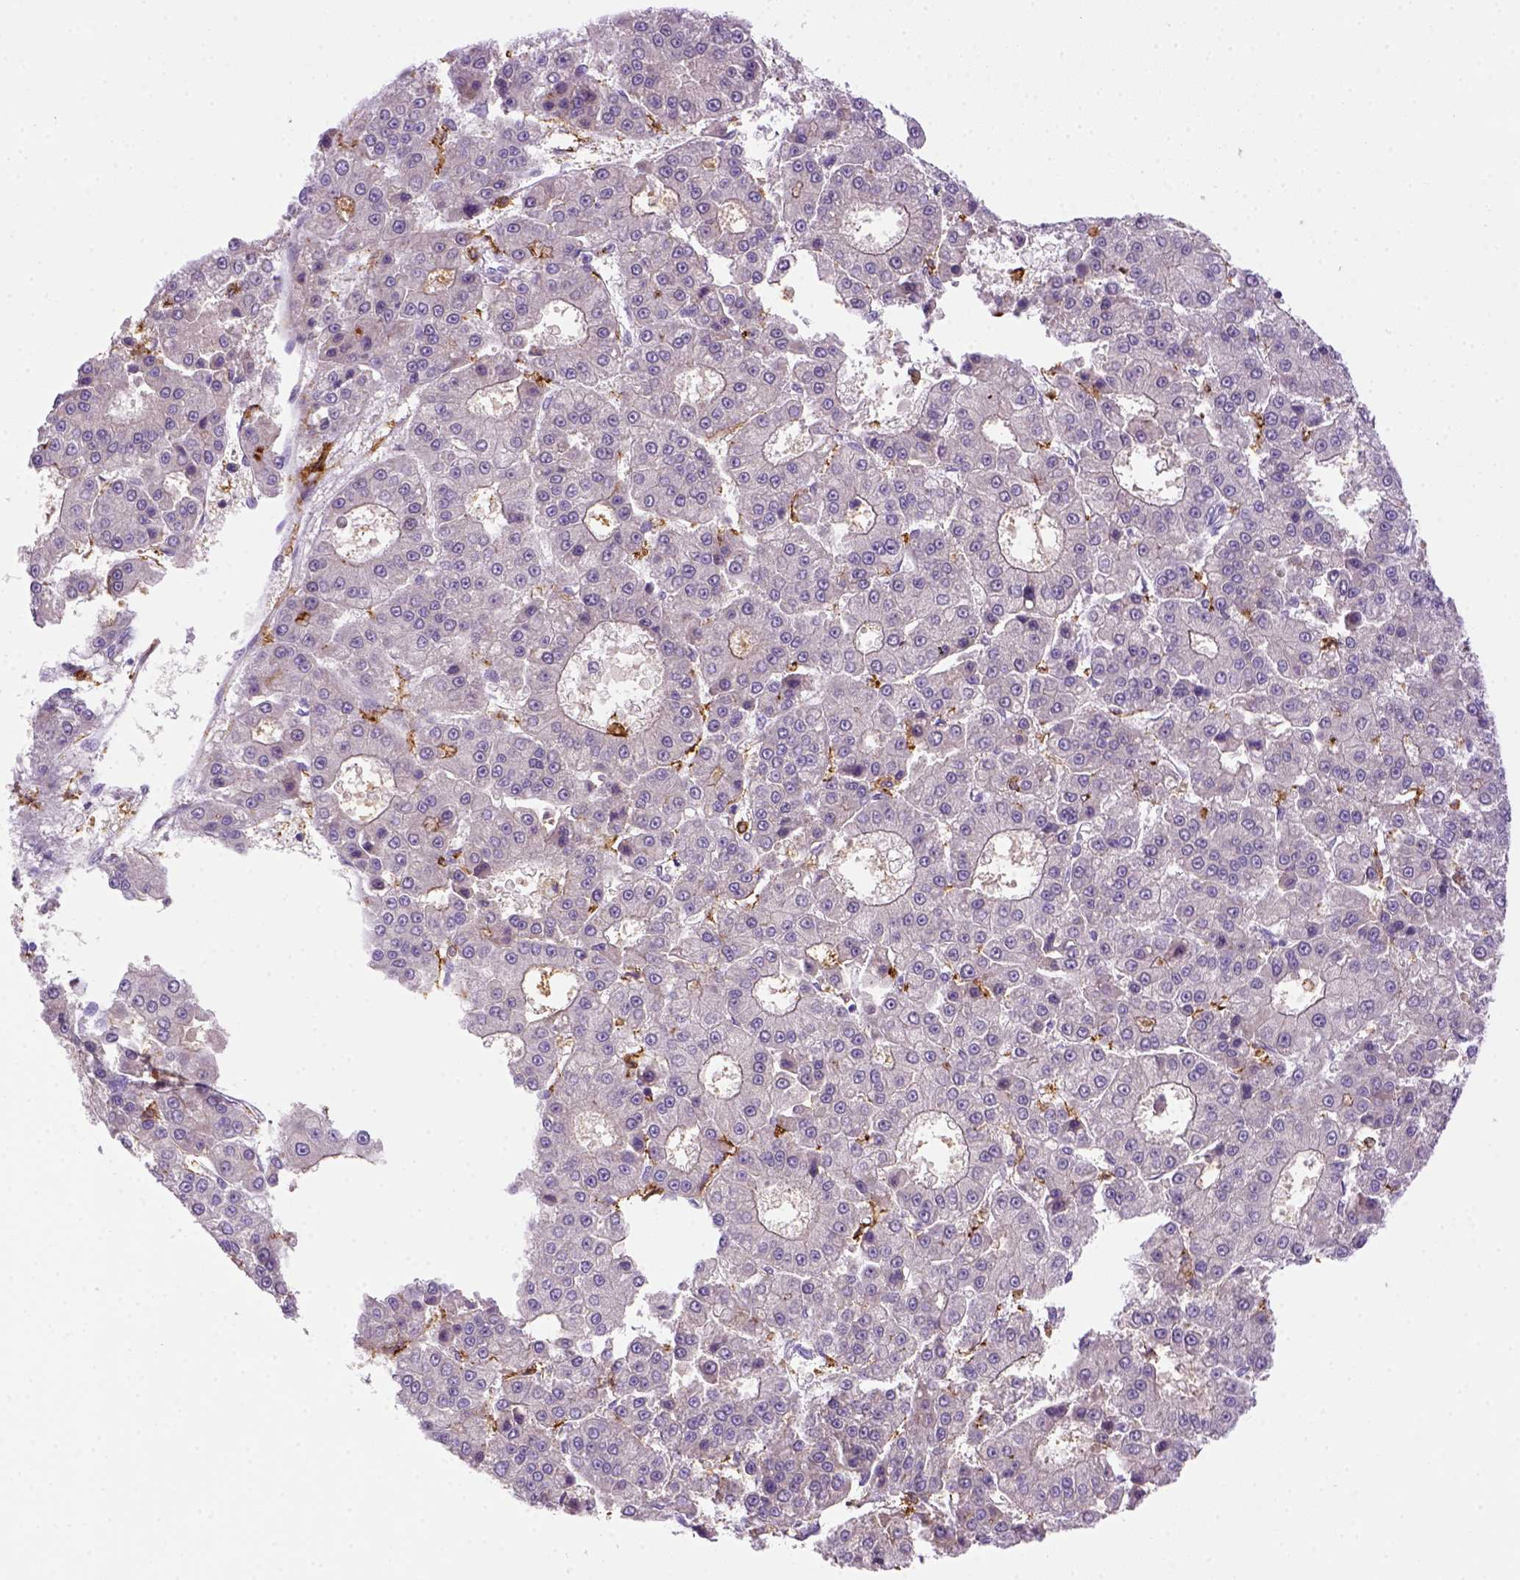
{"staining": {"intensity": "negative", "quantity": "none", "location": "none"}, "tissue": "liver cancer", "cell_type": "Tumor cells", "image_type": "cancer", "snomed": [{"axis": "morphology", "description": "Carcinoma, Hepatocellular, NOS"}, {"axis": "topography", "description": "Liver"}], "caption": "Protein analysis of liver hepatocellular carcinoma demonstrates no significant staining in tumor cells. (Immunohistochemistry (ihc), brightfield microscopy, high magnification).", "gene": "CD14", "patient": {"sex": "male", "age": 70}}